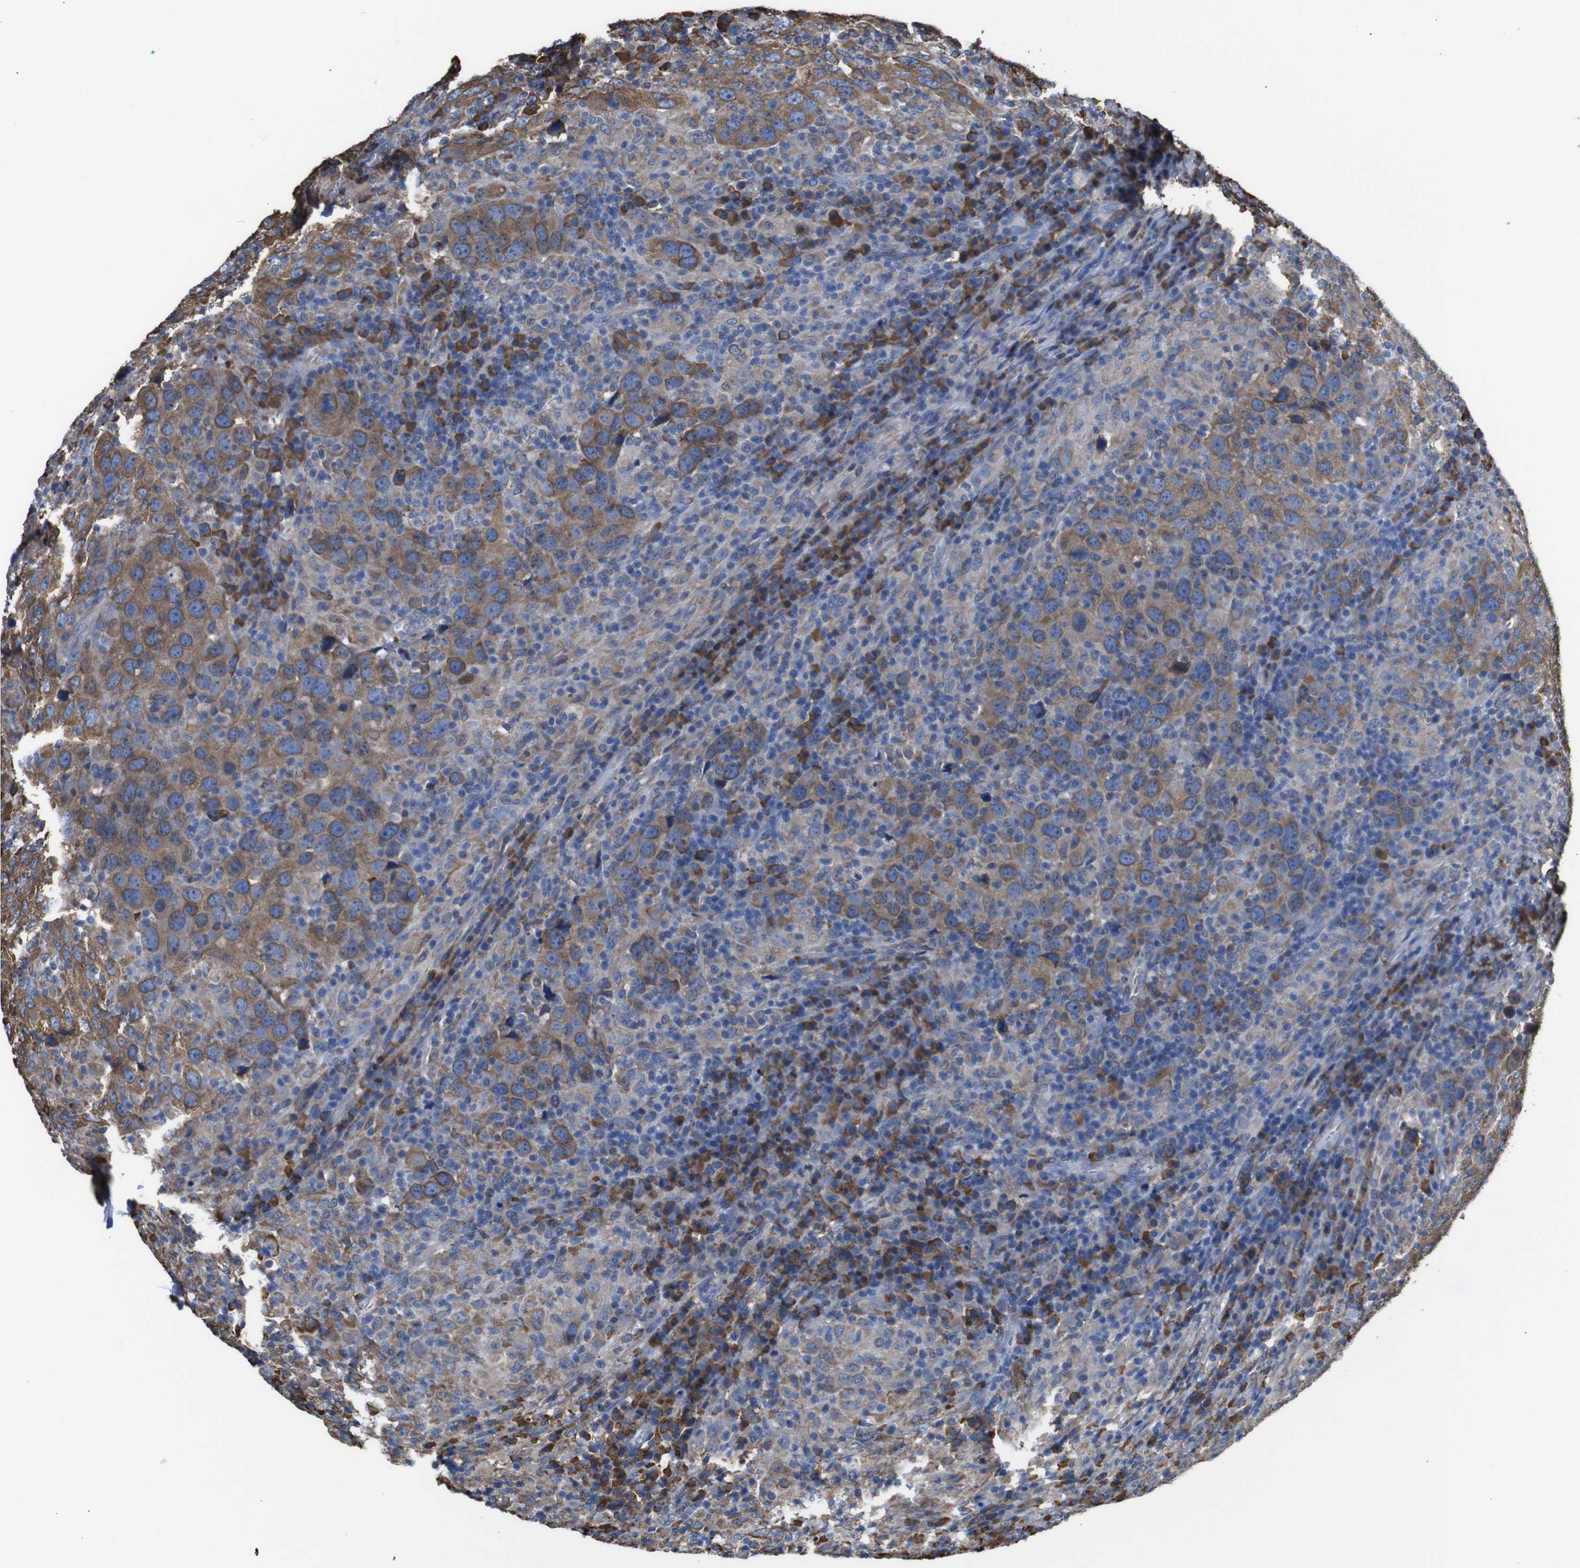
{"staining": {"intensity": "moderate", "quantity": ">75%", "location": "cytoplasmic/membranous"}, "tissue": "head and neck cancer", "cell_type": "Tumor cells", "image_type": "cancer", "snomed": [{"axis": "morphology", "description": "Adenocarcinoma, NOS"}, {"axis": "topography", "description": "Salivary gland"}, {"axis": "topography", "description": "Head-Neck"}], "caption": "Head and neck cancer (adenocarcinoma) stained with immunohistochemistry demonstrates moderate cytoplasmic/membranous staining in approximately >75% of tumor cells. Using DAB (3,3'-diaminobenzidine) (brown) and hematoxylin (blue) stains, captured at high magnification using brightfield microscopy.", "gene": "PPIB", "patient": {"sex": "female", "age": 65}}